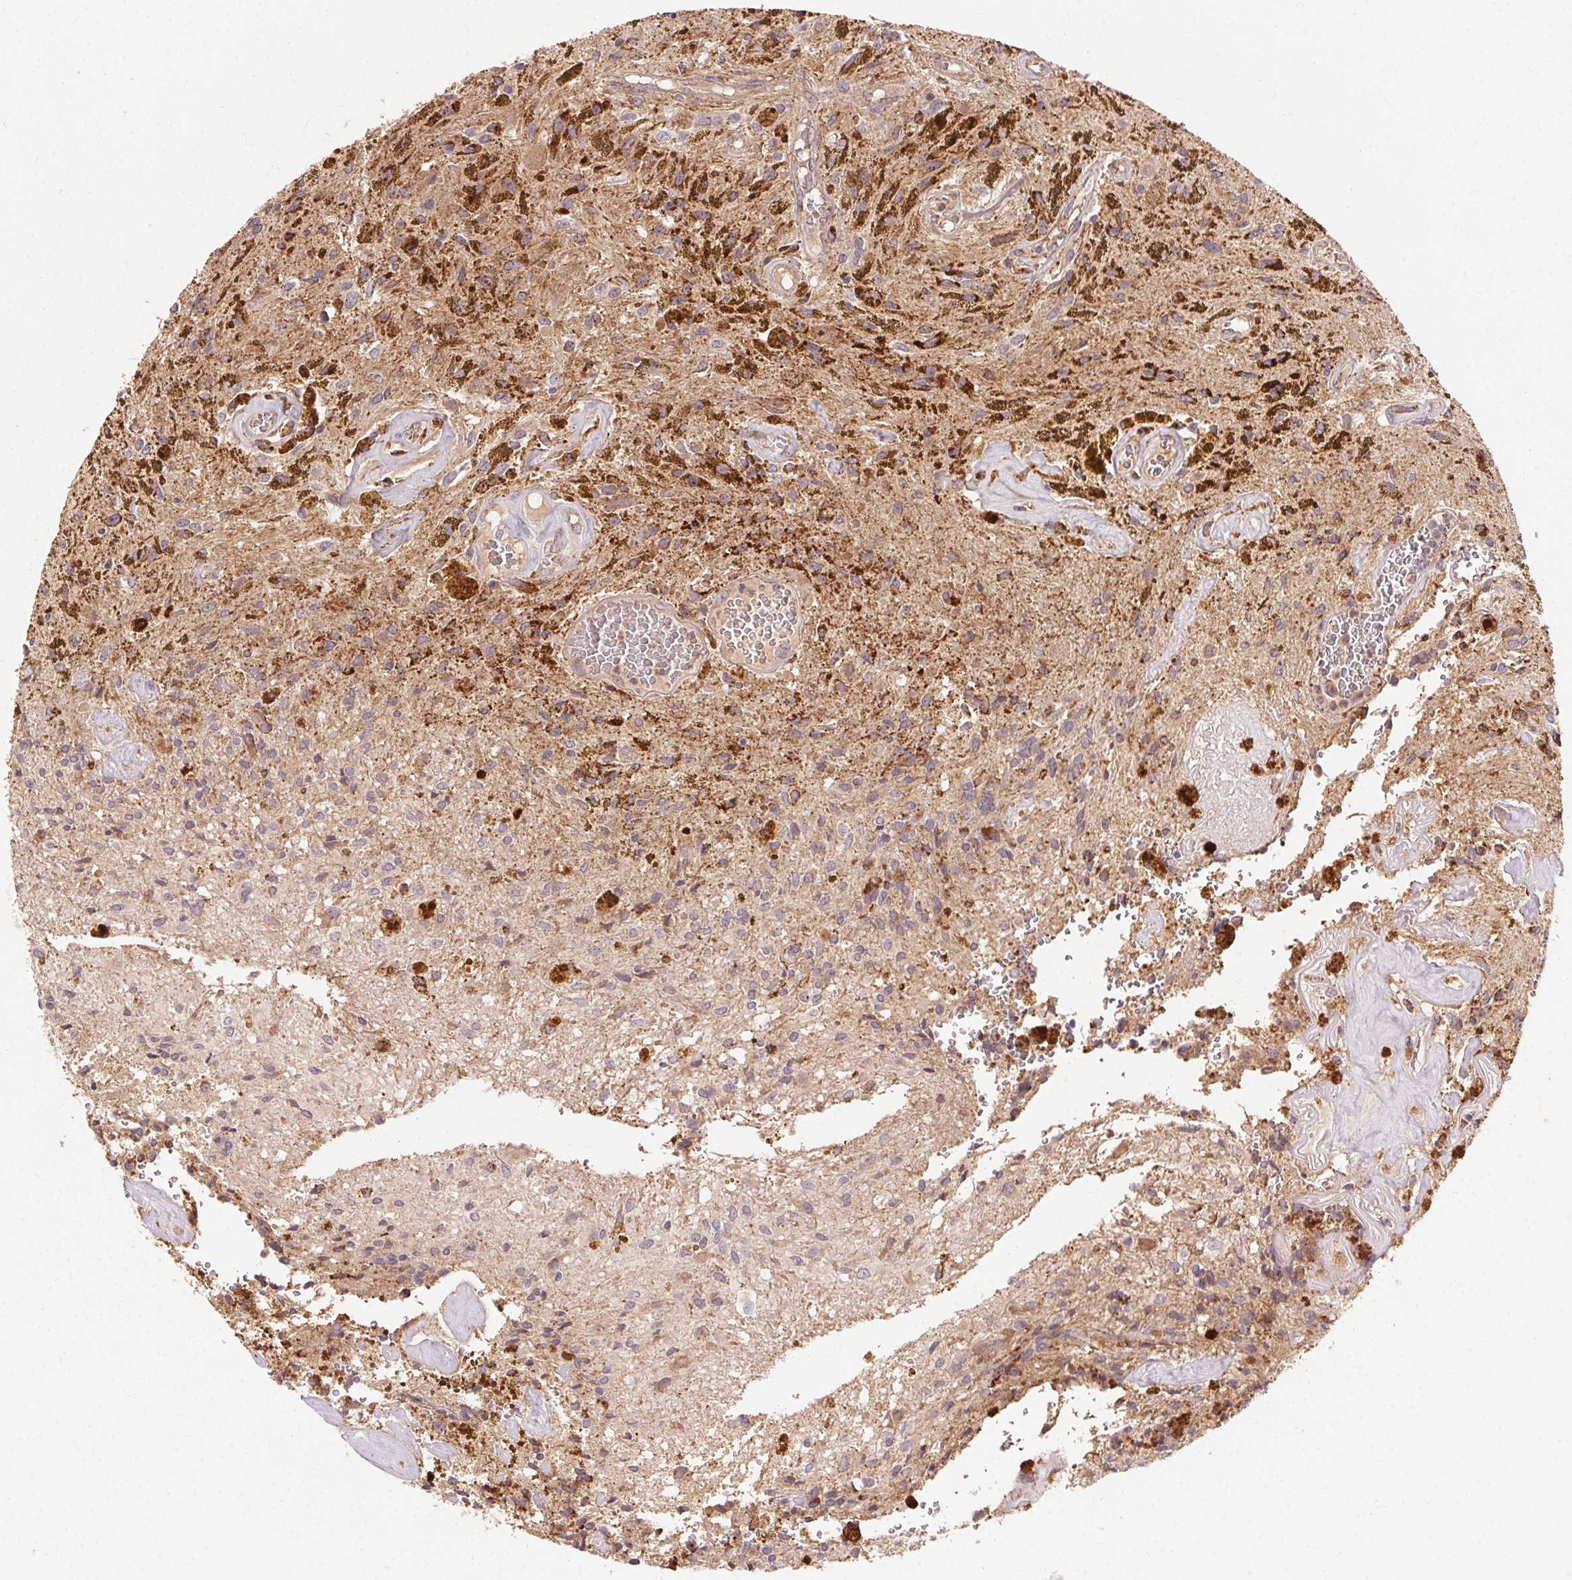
{"staining": {"intensity": "strong", "quantity": "25%-75%", "location": "cytoplasmic/membranous"}, "tissue": "glioma", "cell_type": "Tumor cells", "image_type": "cancer", "snomed": [{"axis": "morphology", "description": "Glioma, malignant, Low grade"}, {"axis": "topography", "description": "Cerebellum"}], "caption": "Protein analysis of glioma tissue displays strong cytoplasmic/membranous expression in approximately 25%-75% of tumor cells.", "gene": "REP15", "patient": {"sex": "female", "age": 14}}